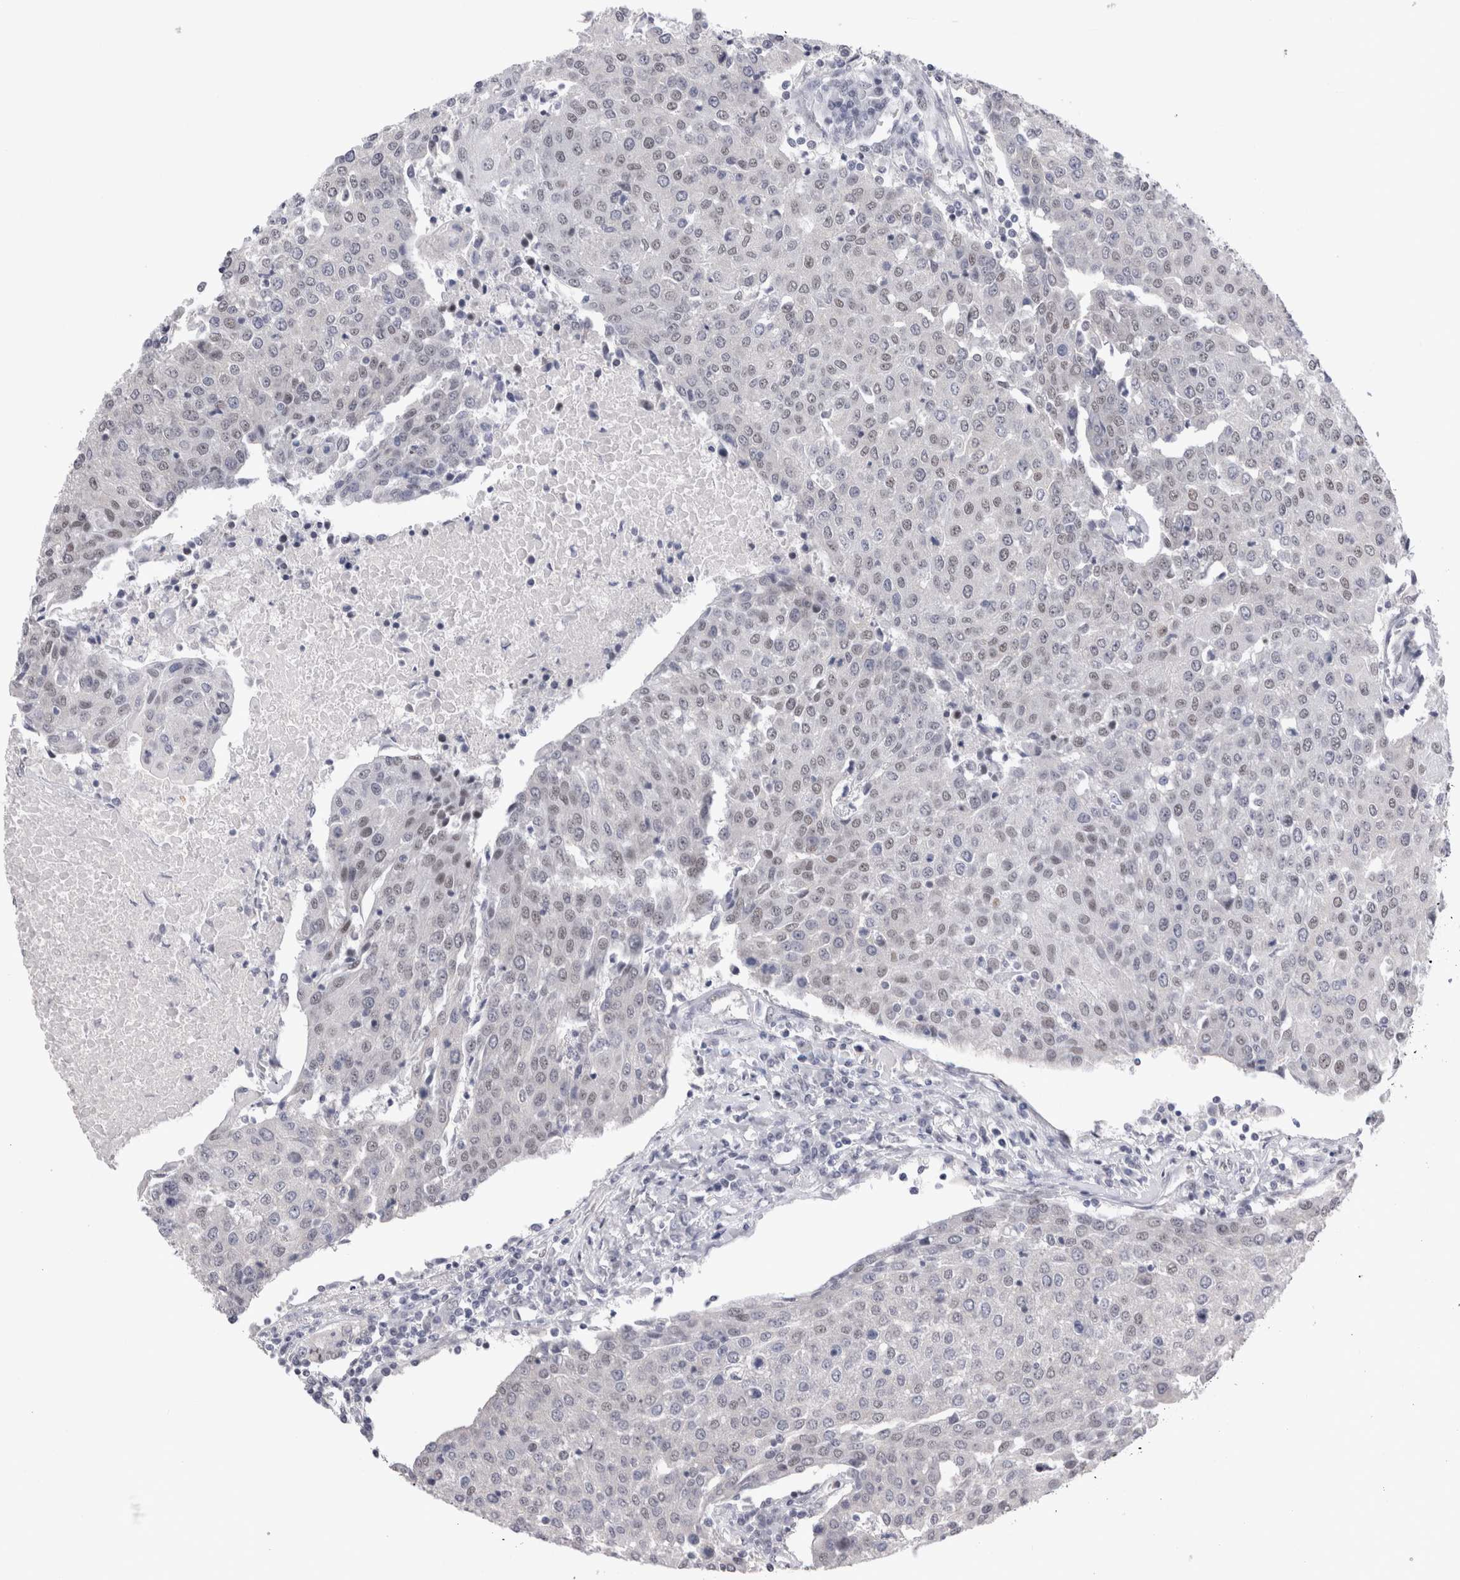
{"staining": {"intensity": "weak", "quantity": "25%-75%", "location": "nuclear"}, "tissue": "urothelial cancer", "cell_type": "Tumor cells", "image_type": "cancer", "snomed": [{"axis": "morphology", "description": "Urothelial carcinoma, High grade"}, {"axis": "topography", "description": "Urinary bladder"}], "caption": "Urothelial cancer was stained to show a protein in brown. There is low levels of weak nuclear positivity in about 25%-75% of tumor cells.", "gene": "RBM6", "patient": {"sex": "female", "age": 85}}